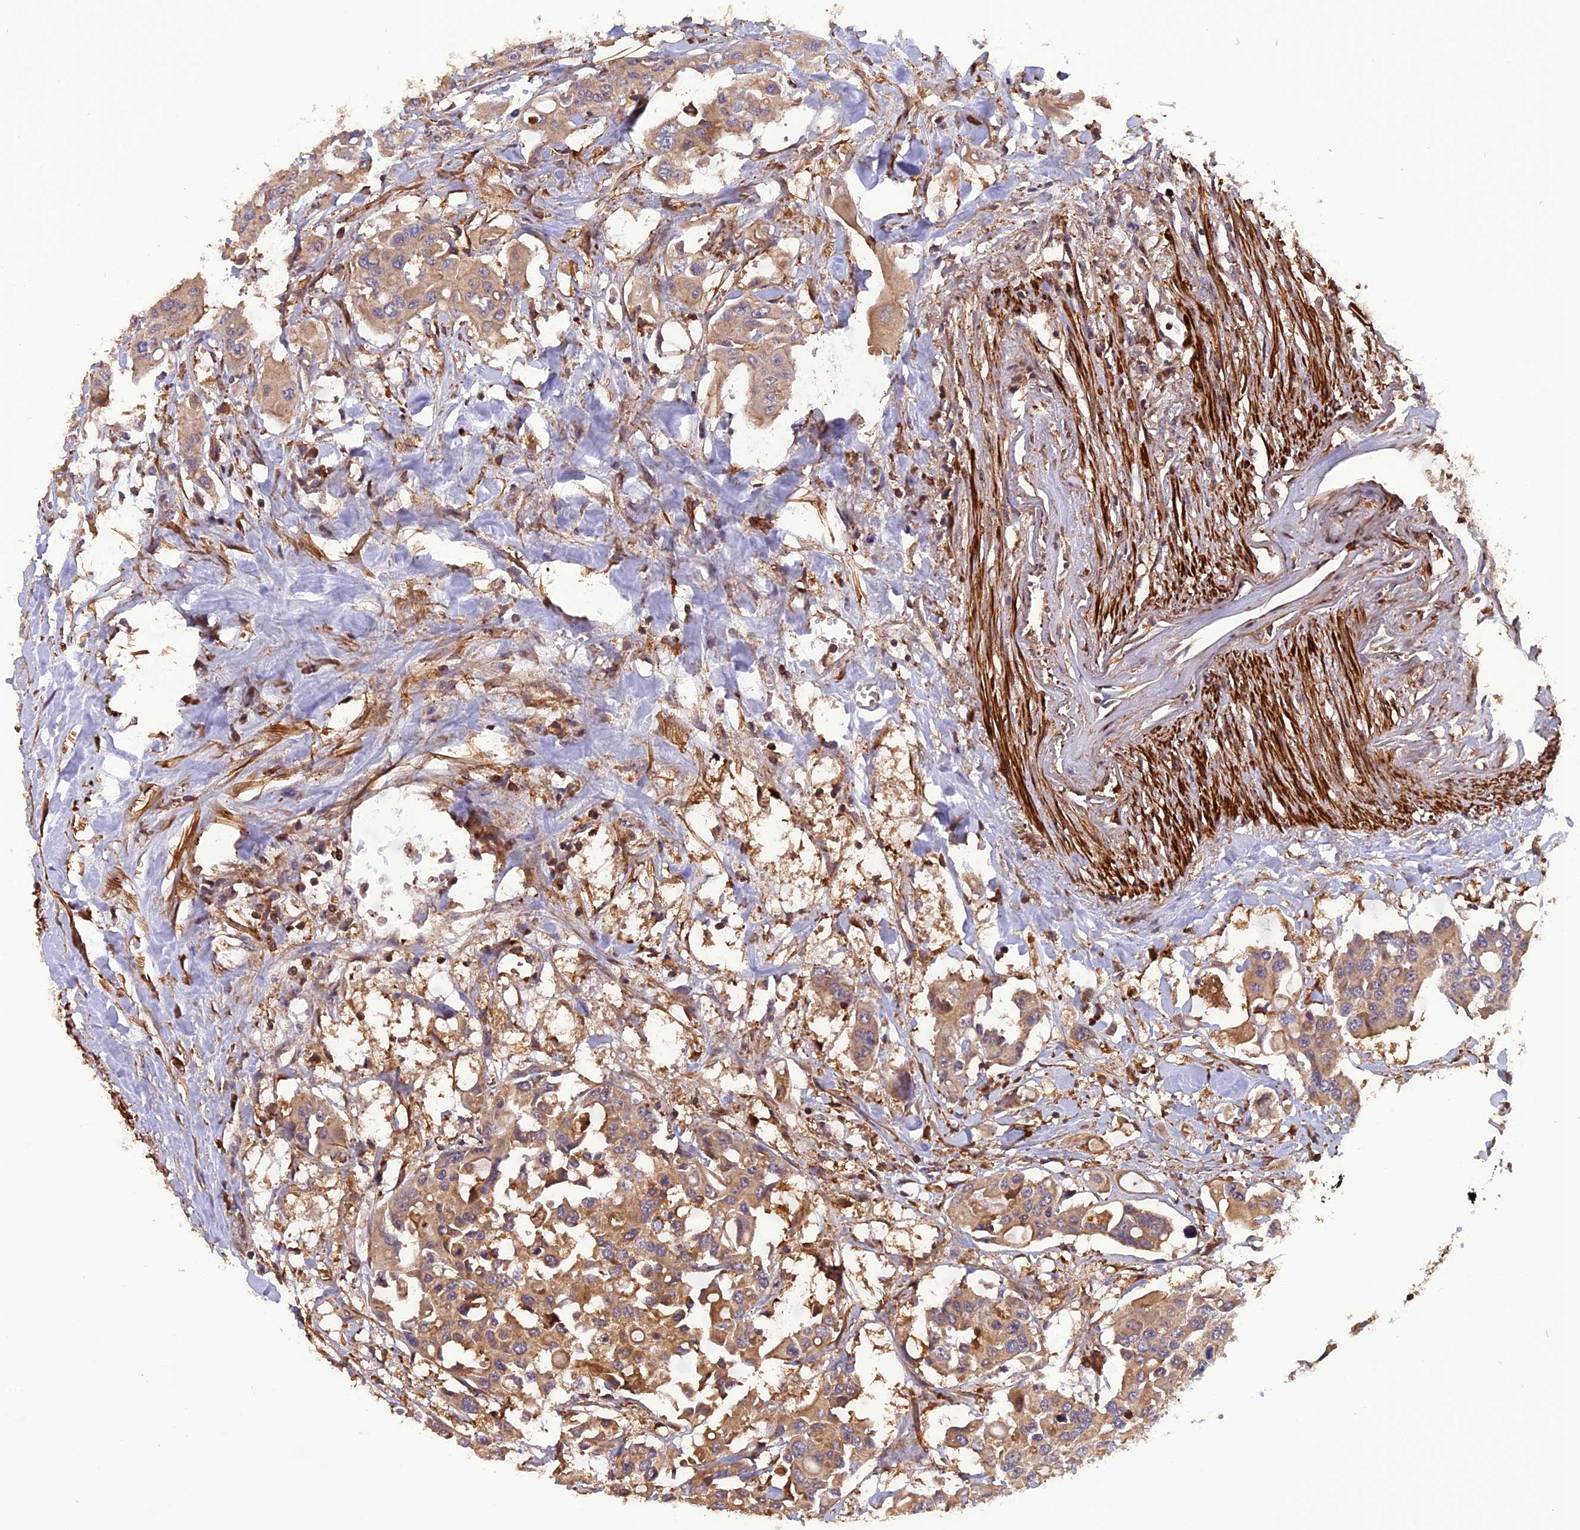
{"staining": {"intensity": "moderate", "quantity": ">75%", "location": "cytoplasmic/membranous"}, "tissue": "colorectal cancer", "cell_type": "Tumor cells", "image_type": "cancer", "snomed": [{"axis": "morphology", "description": "Adenocarcinoma, NOS"}, {"axis": "topography", "description": "Colon"}], "caption": "Moderate cytoplasmic/membranous staining for a protein is seen in about >75% of tumor cells of adenocarcinoma (colorectal) using immunohistochemistry.", "gene": "STOML1", "patient": {"sex": "male", "age": 77}}